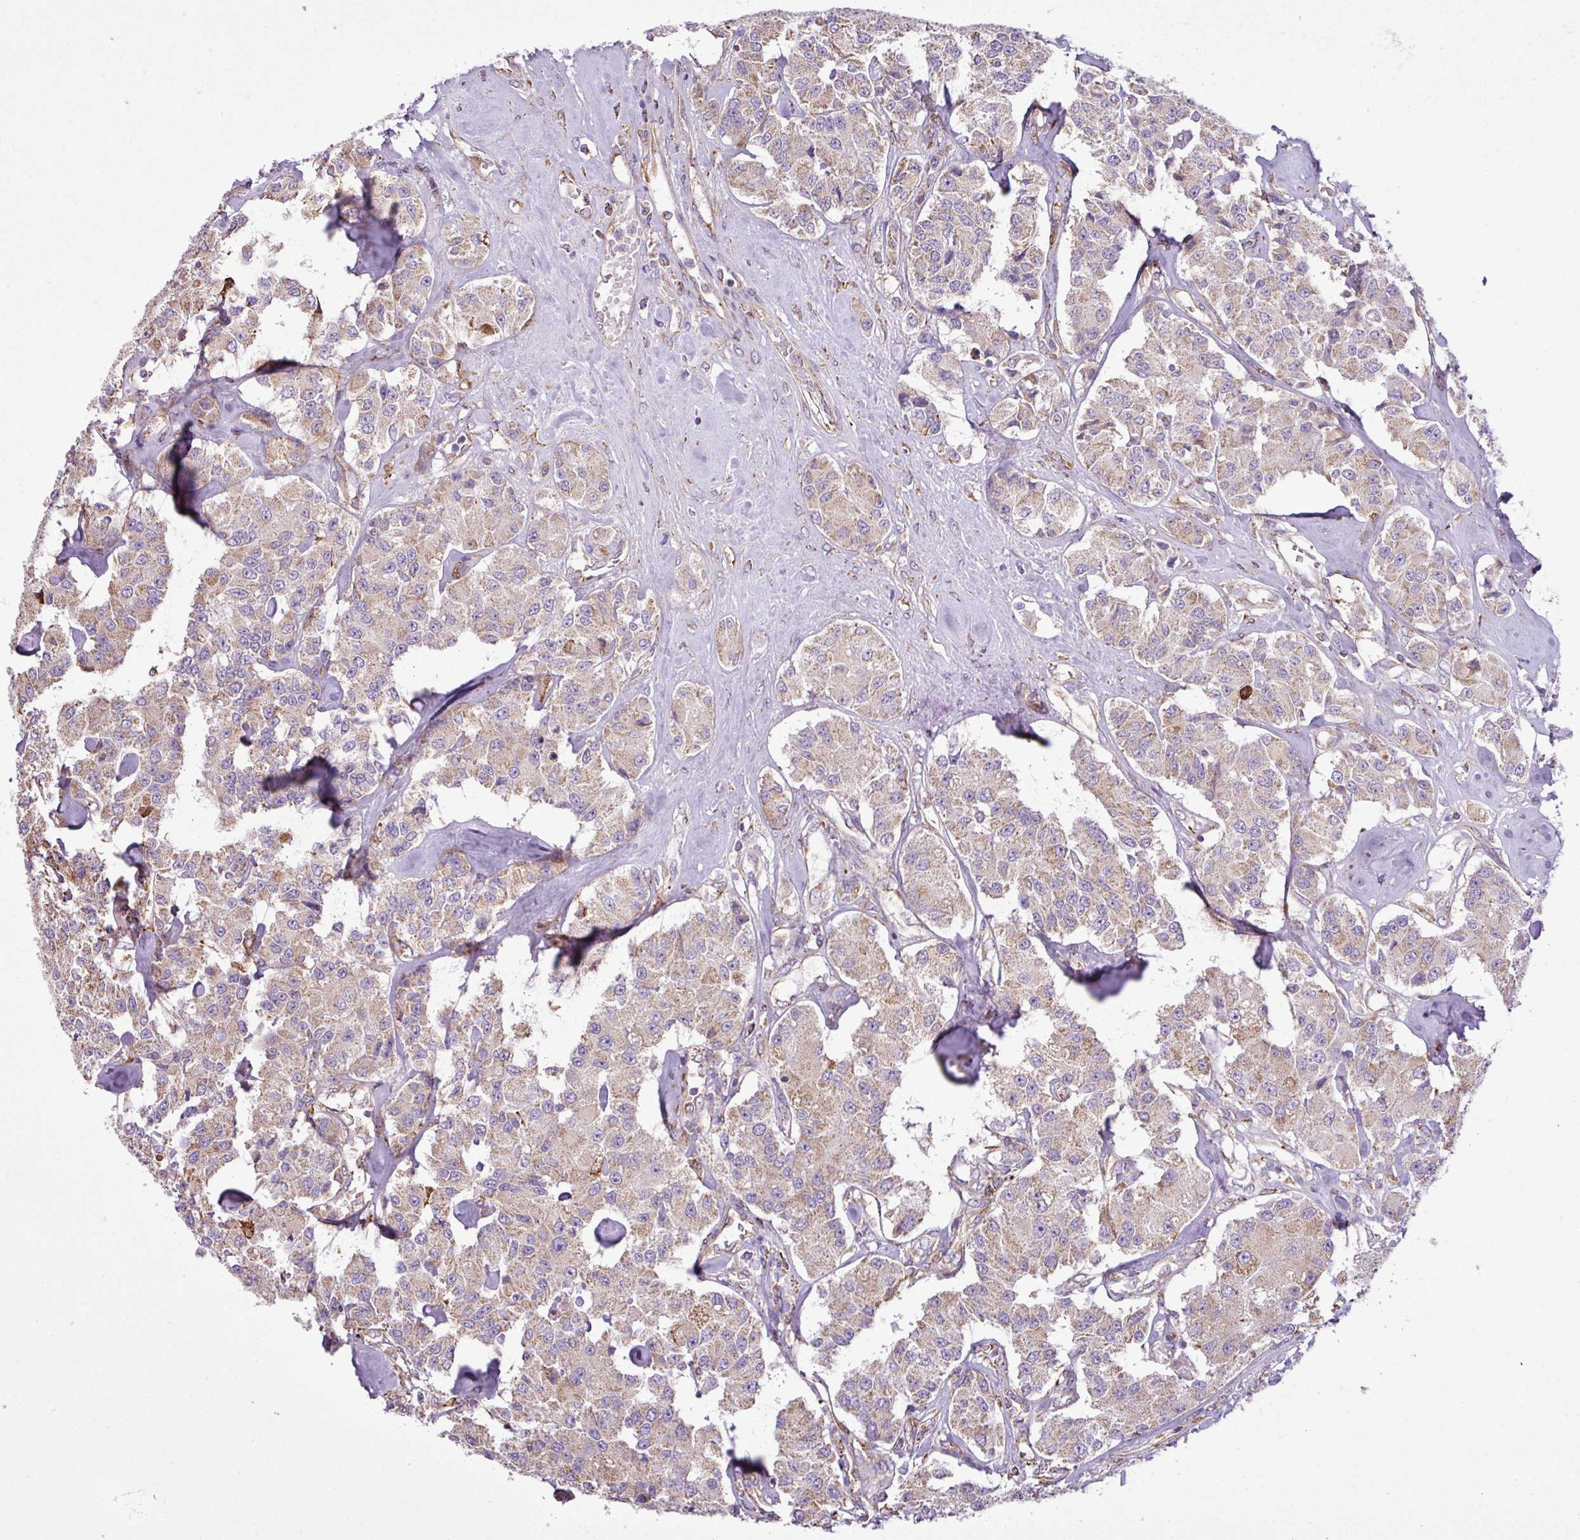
{"staining": {"intensity": "weak", "quantity": "25%-75%", "location": "cytoplasmic/membranous"}, "tissue": "carcinoid", "cell_type": "Tumor cells", "image_type": "cancer", "snomed": [{"axis": "morphology", "description": "Carcinoid, malignant, NOS"}, {"axis": "topography", "description": "Pancreas"}], "caption": "A high-resolution photomicrograph shows immunohistochemistry (IHC) staining of carcinoid, which reveals weak cytoplasmic/membranous staining in about 25%-75% of tumor cells. (brown staining indicates protein expression, while blue staining denotes nuclei).", "gene": "ZSCAN5A", "patient": {"sex": "male", "age": 41}}